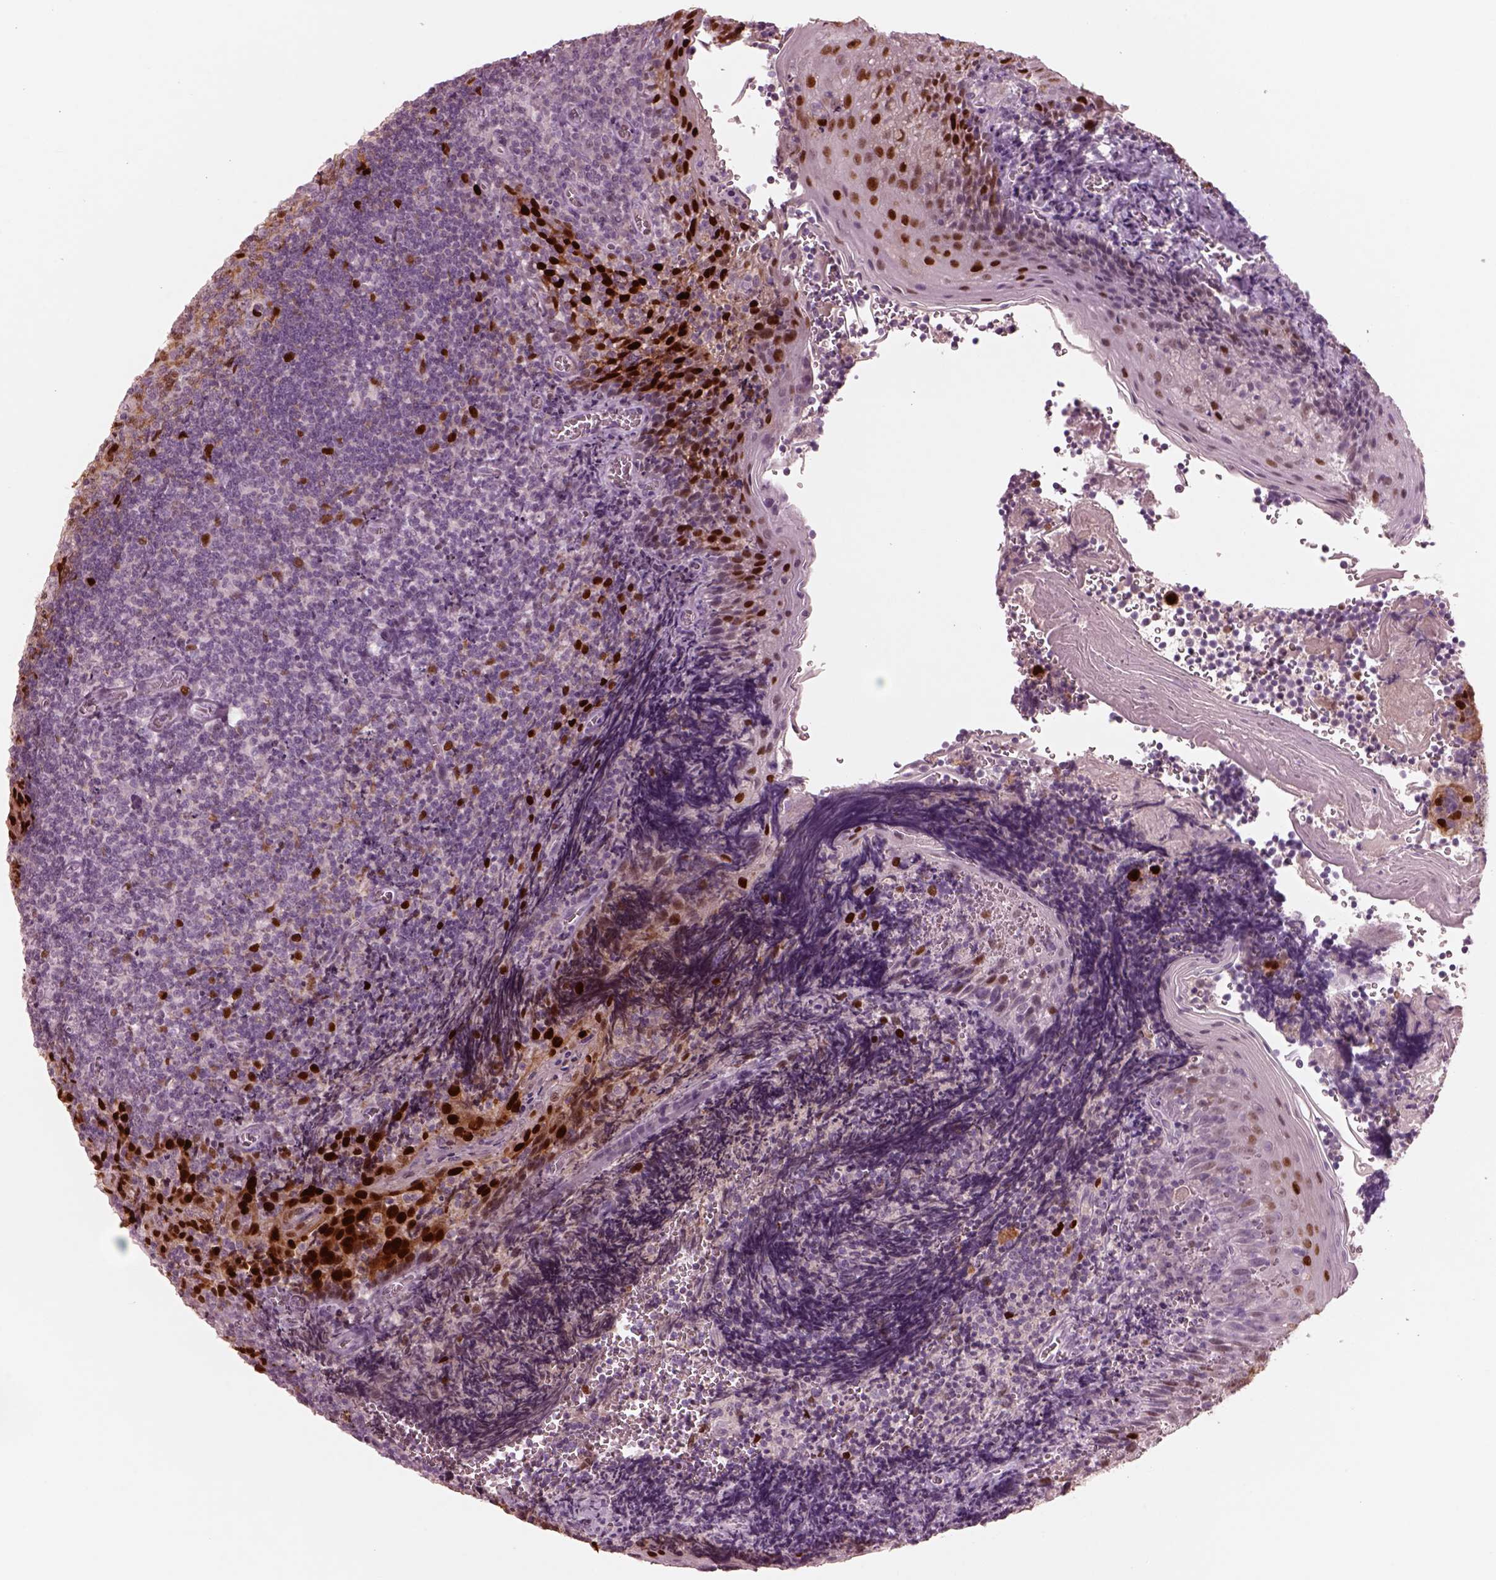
{"staining": {"intensity": "strong", "quantity": "<25%", "location": "nuclear"}, "tissue": "tonsil", "cell_type": "Germinal center cells", "image_type": "normal", "snomed": [{"axis": "morphology", "description": "Normal tissue, NOS"}, {"axis": "morphology", "description": "Inflammation, NOS"}, {"axis": "topography", "description": "Tonsil"}], "caption": "The photomicrograph demonstrates a brown stain indicating the presence of a protein in the nuclear of germinal center cells in tonsil. The staining was performed using DAB (3,3'-diaminobenzidine), with brown indicating positive protein expression. Nuclei are stained blue with hematoxylin.", "gene": "SOX9", "patient": {"sex": "female", "age": 31}}